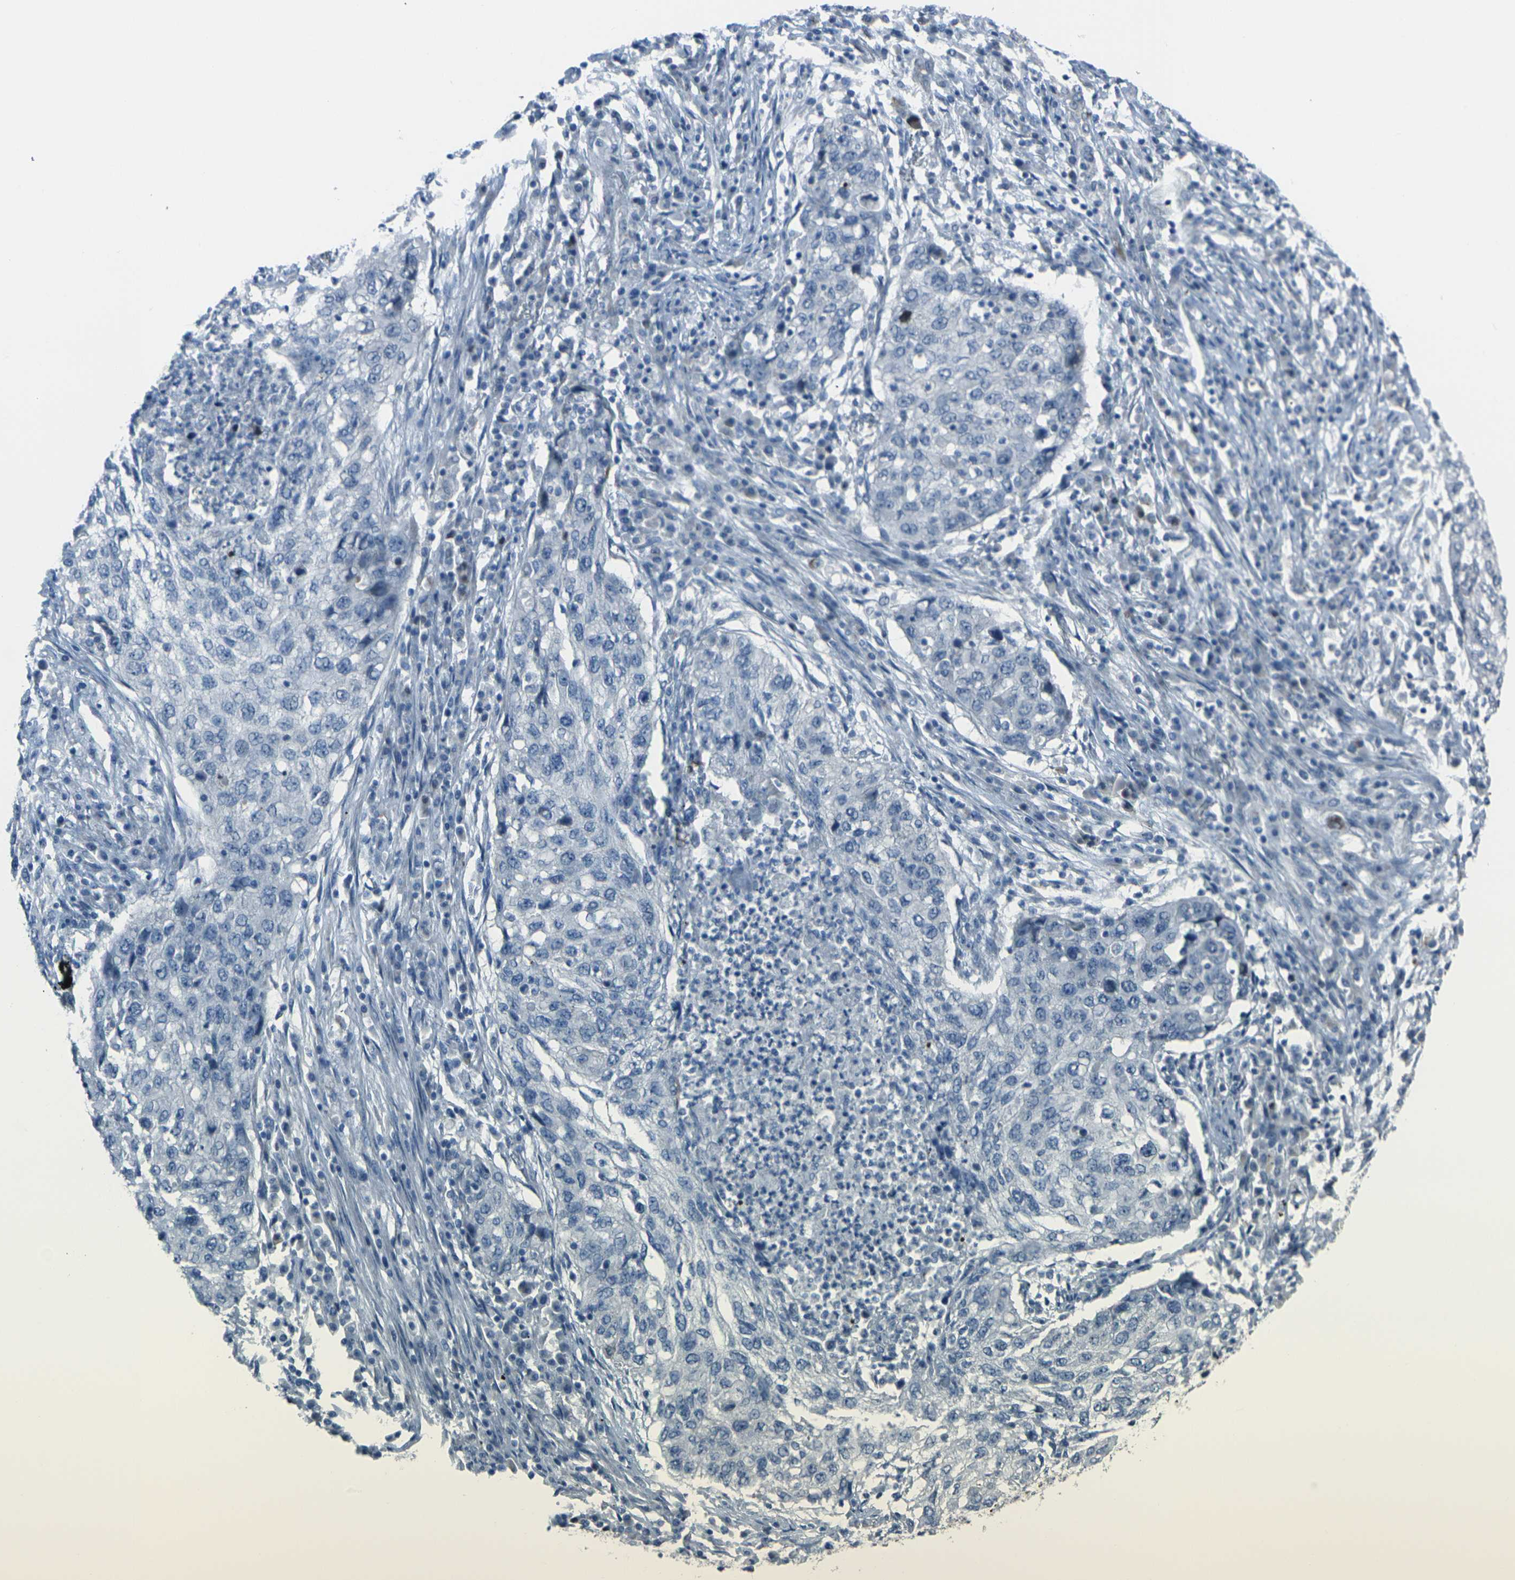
{"staining": {"intensity": "negative", "quantity": "none", "location": "none"}, "tissue": "lung cancer", "cell_type": "Tumor cells", "image_type": "cancer", "snomed": [{"axis": "morphology", "description": "Squamous cell carcinoma, NOS"}, {"axis": "topography", "description": "Lung"}], "caption": "DAB (3,3'-diaminobenzidine) immunohistochemical staining of human lung cancer reveals no significant staining in tumor cells.", "gene": "ANKRD46", "patient": {"sex": "female", "age": 63}}